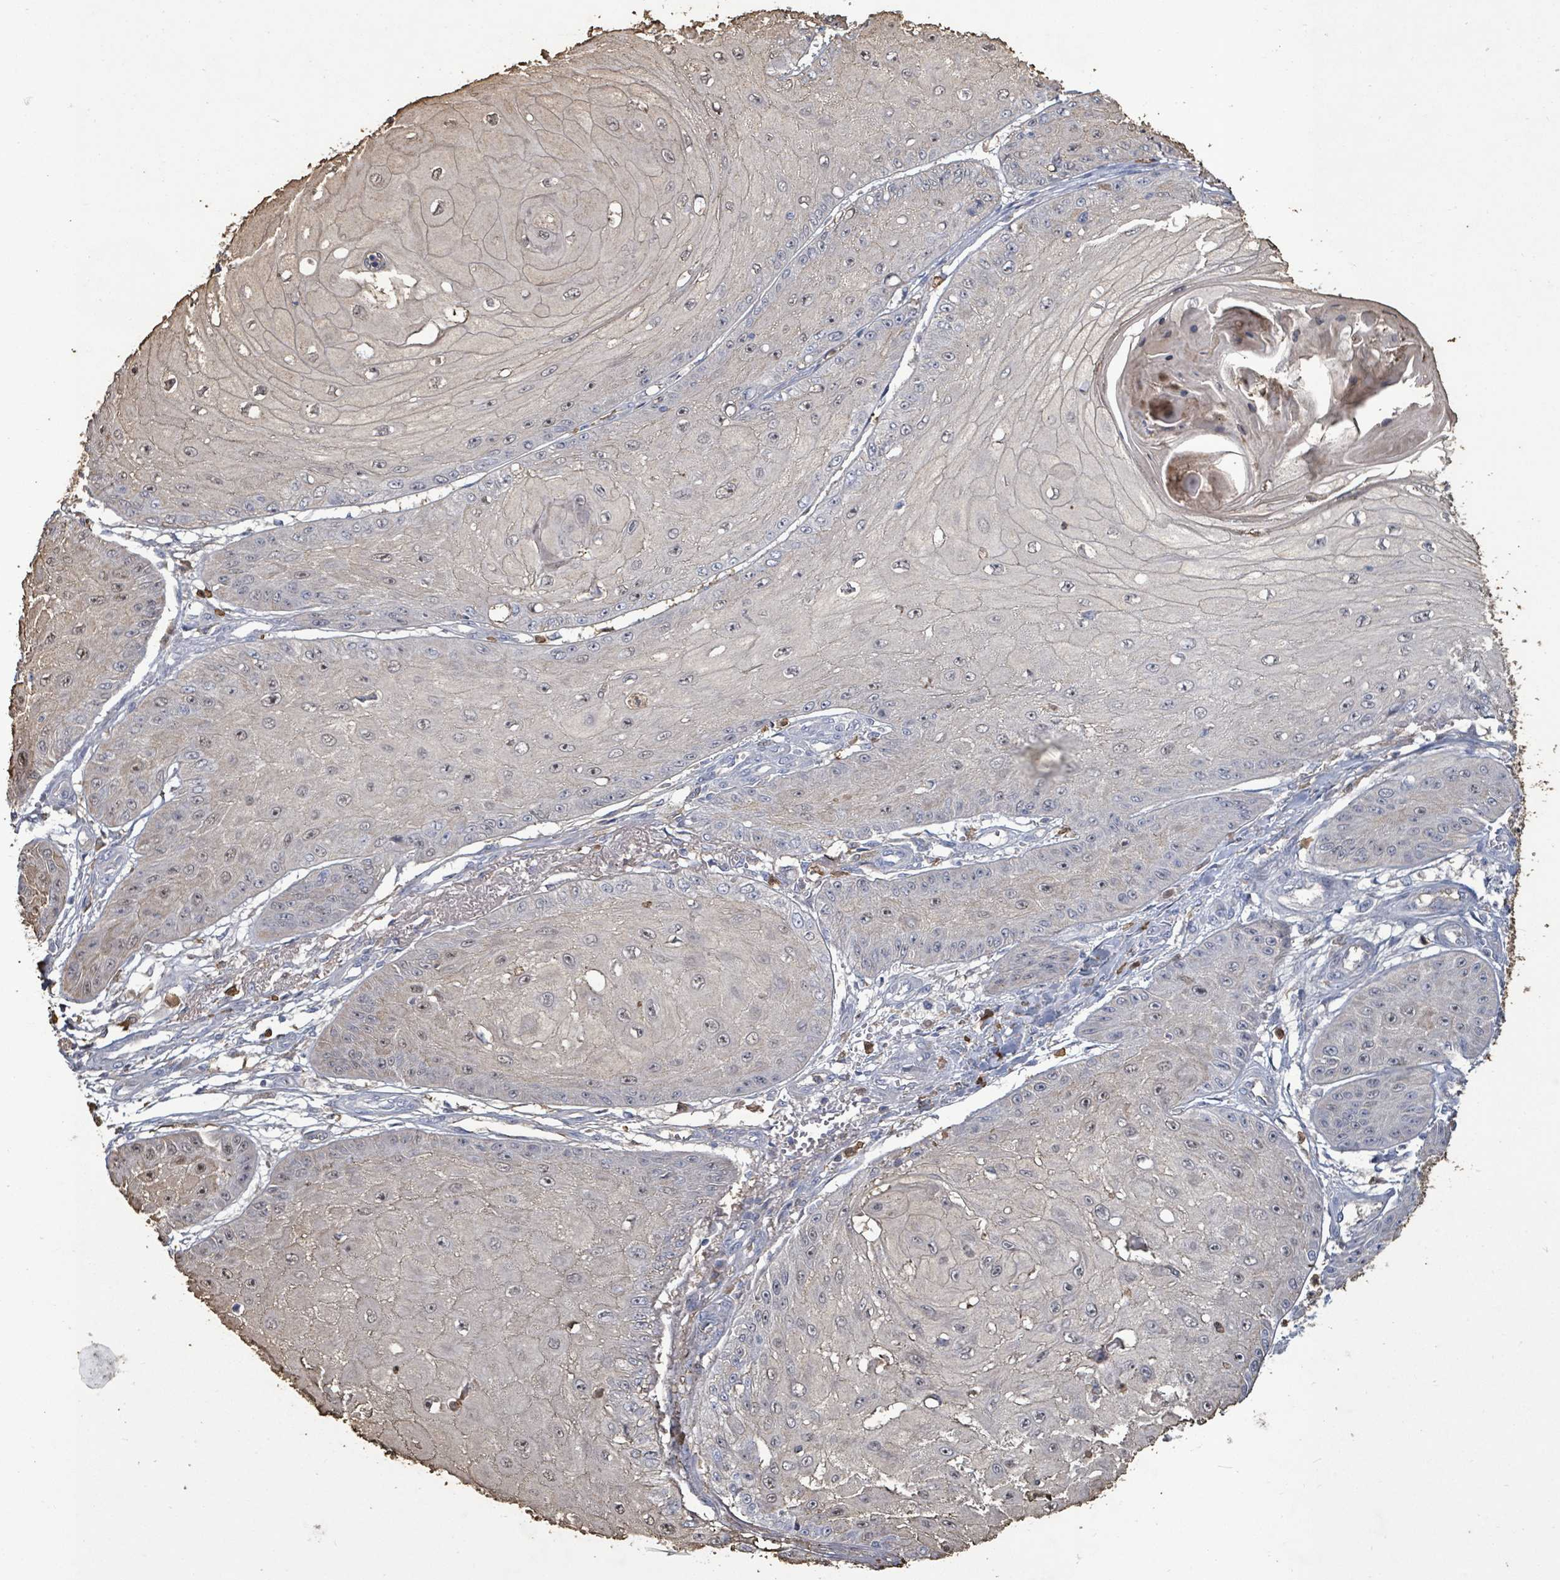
{"staining": {"intensity": "weak", "quantity": "<25%", "location": "cytoplasmic/membranous,nuclear"}, "tissue": "skin cancer", "cell_type": "Tumor cells", "image_type": "cancer", "snomed": [{"axis": "morphology", "description": "Squamous cell carcinoma, NOS"}, {"axis": "topography", "description": "Skin"}], "caption": "High magnification brightfield microscopy of skin cancer stained with DAB (3,3'-diaminobenzidine) (brown) and counterstained with hematoxylin (blue): tumor cells show no significant expression.", "gene": "FAM210A", "patient": {"sex": "male", "age": 70}}